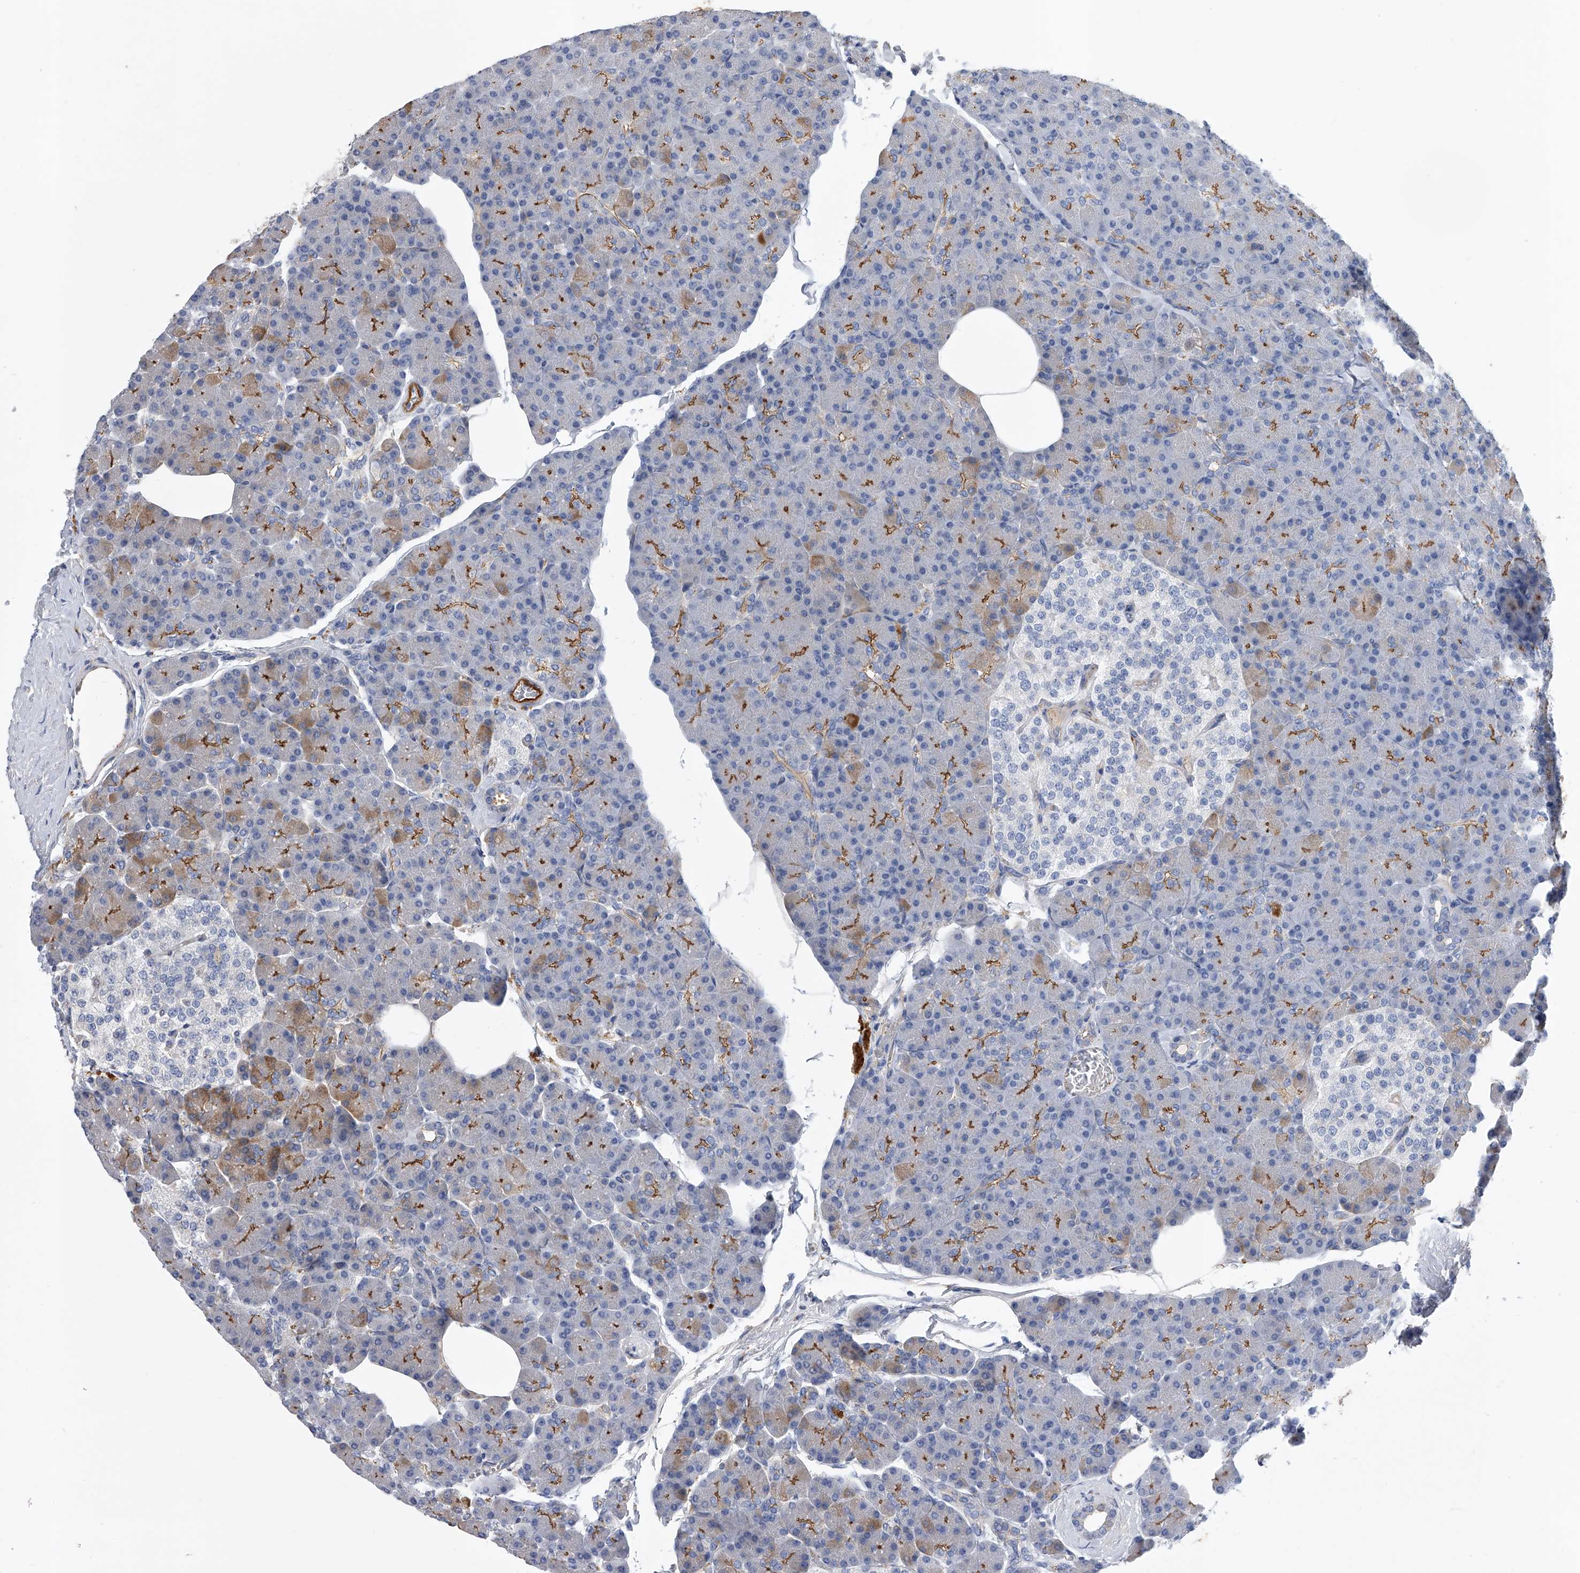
{"staining": {"intensity": "moderate", "quantity": "25%-75%", "location": "cytoplasmic/membranous"}, "tissue": "pancreas", "cell_type": "Exocrine glandular cells", "image_type": "normal", "snomed": [{"axis": "morphology", "description": "Normal tissue, NOS"}, {"axis": "topography", "description": "Pancreas"}], "caption": "Immunohistochemistry of benign pancreas displays medium levels of moderate cytoplasmic/membranous expression in approximately 25%-75% of exocrine glandular cells.", "gene": "ENSG00000250424", "patient": {"sex": "female", "age": 43}}